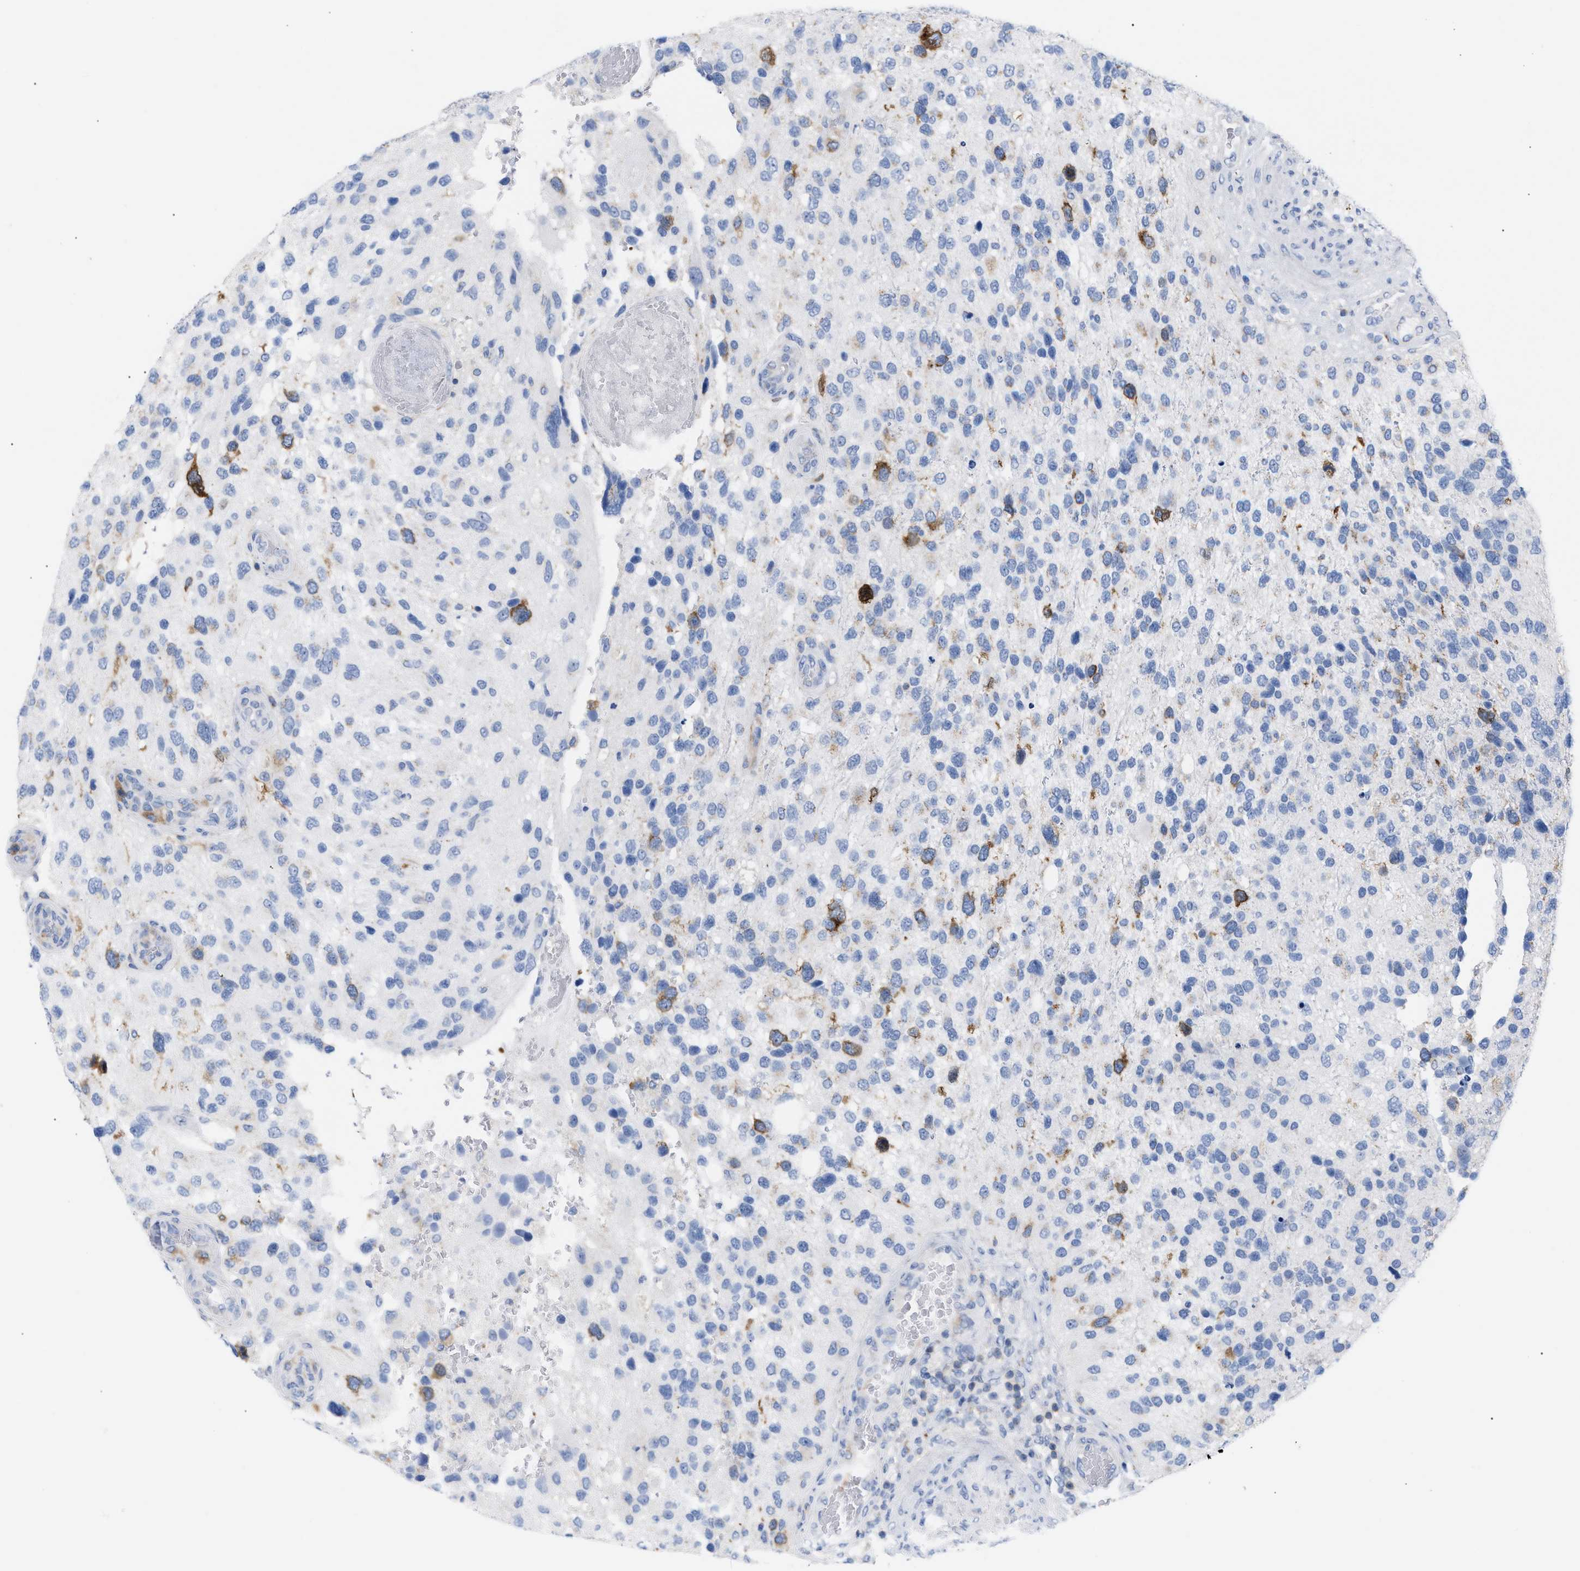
{"staining": {"intensity": "strong", "quantity": "<25%", "location": "cytoplasmic/membranous"}, "tissue": "glioma", "cell_type": "Tumor cells", "image_type": "cancer", "snomed": [{"axis": "morphology", "description": "Glioma, malignant, High grade"}, {"axis": "topography", "description": "Brain"}], "caption": "Strong cytoplasmic/membranous positivity for a protein is present in about <25% of tumor cells of glioma using immunohistochemistry (IHC).", "gene": "TACC3", "patient": {"sex": "female", "age": 58}}